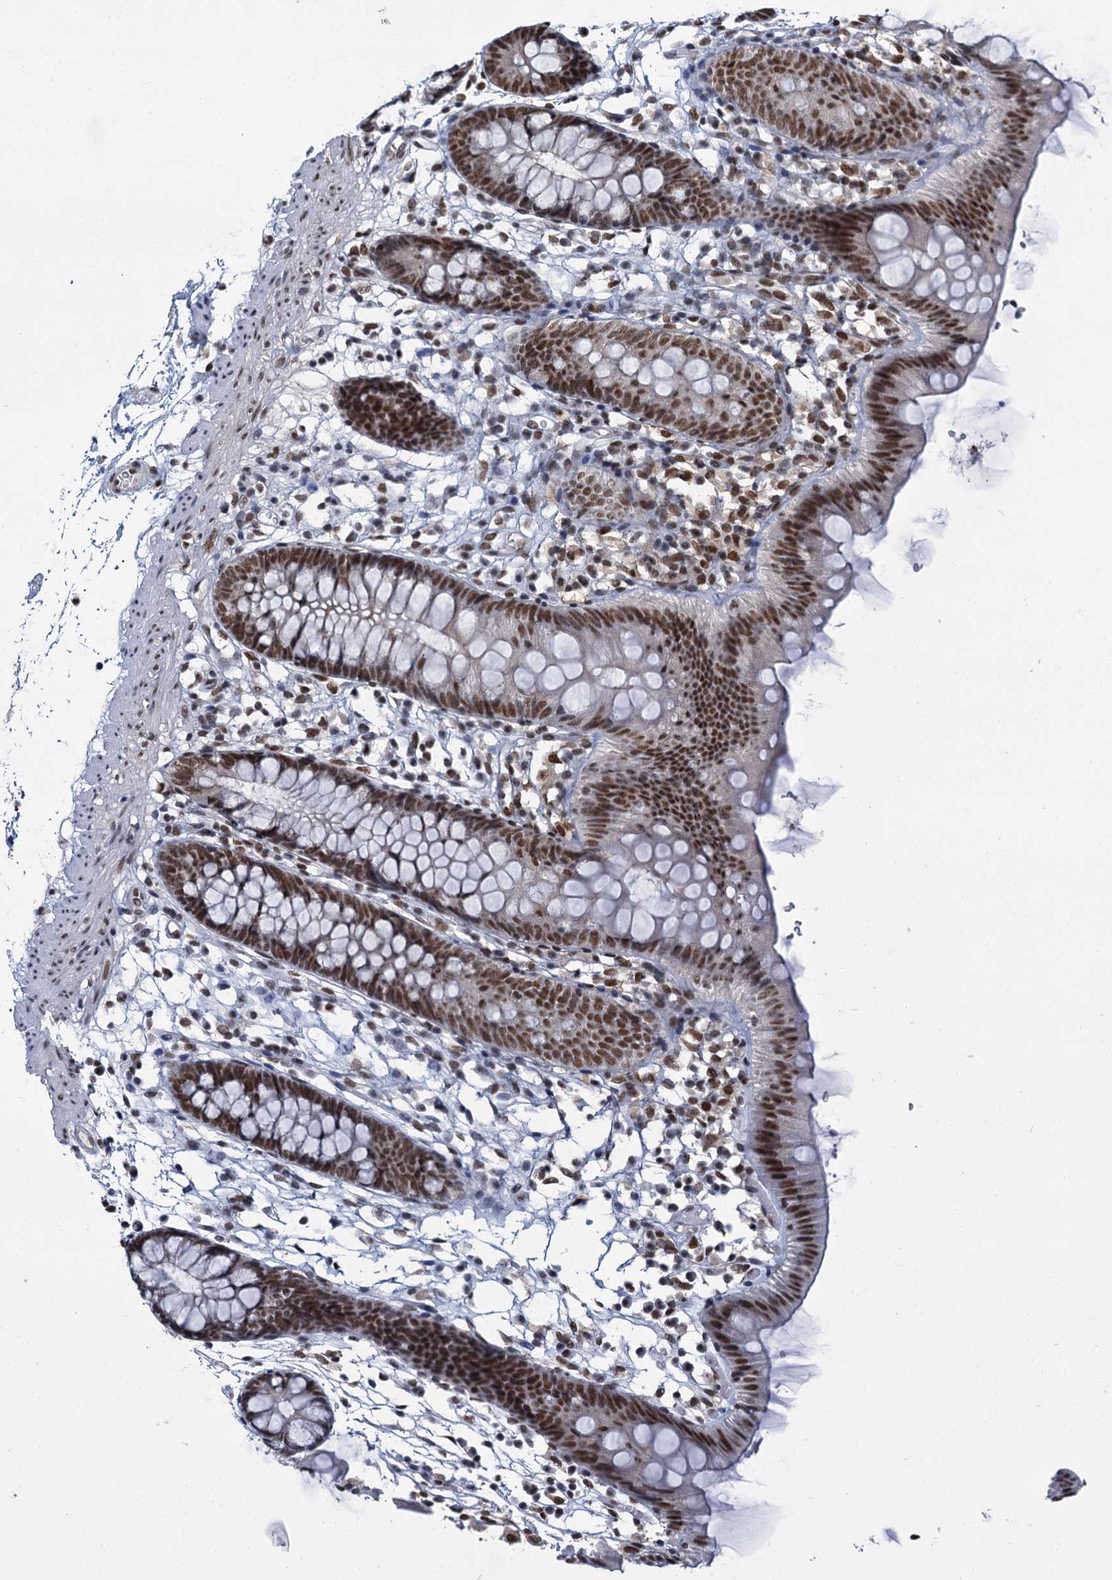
{"staining": {"intensity": "strong", "quantity": ">75%", "location": "nuclear"}, "tissue": "colon", "cell_type": "Endothelial cells", "image_type": "normal", "snomed": [{"axis": "morphology", "description": "Normal tissue, NOS"}, {"axis": "topography", "description": "Colon"}], "caption": "Approximately >75% of endothelial cells in benign colon display strong nuclear protein positivity as visualized by brown immunohistochemical staining.", "gene": "PPHLN1", "patient": {"sex": "male", "age": 56}}